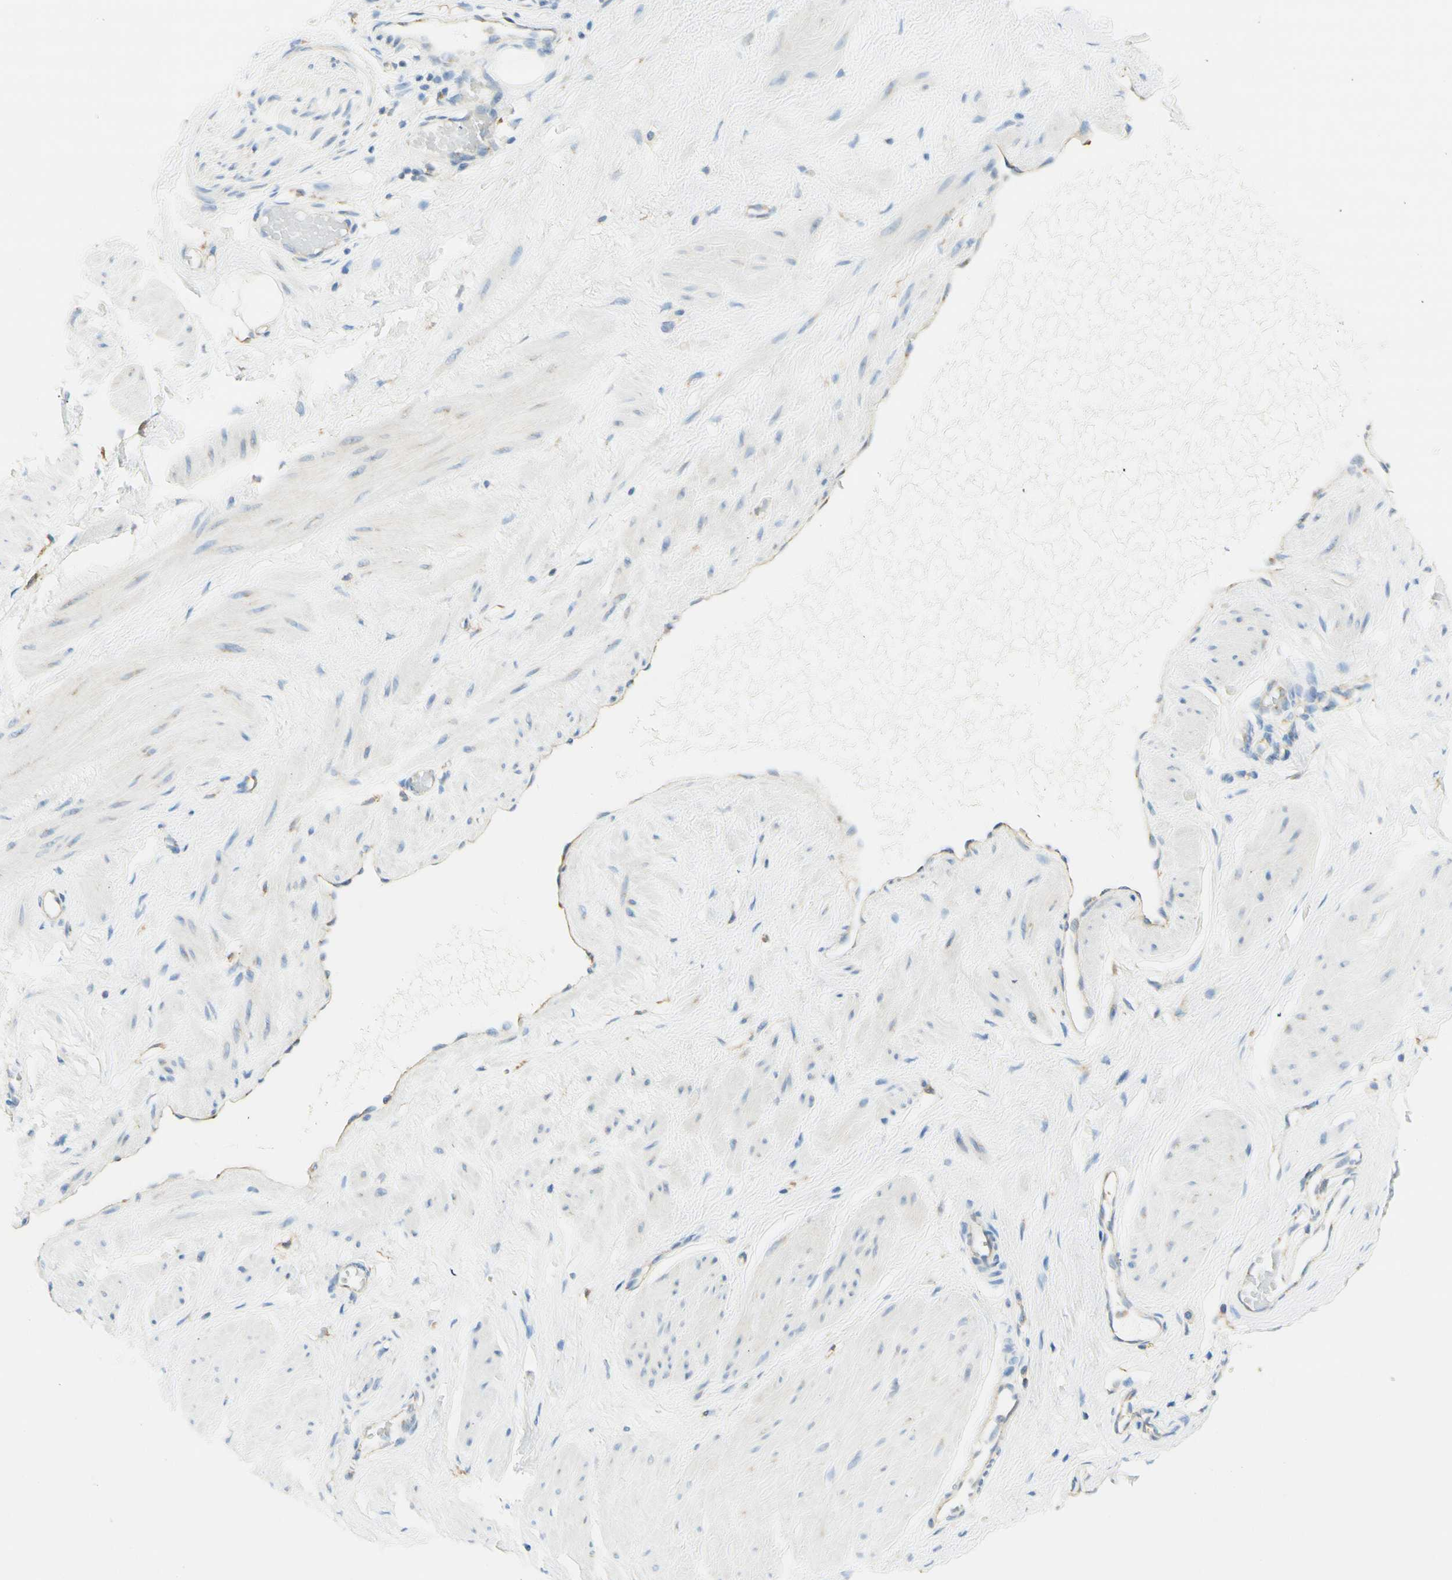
{"staining": {"intensity": "negative", "quantity": "none", "location": "none"}, "tissue": "adipose tissue", "cell_type": "Adipocytes", "image_type": "normal", "snomed": [{"axis": "morphology", "description": "Normal tissue, NOS"}, {"axis": "topography", "description": "Soft tissue"}, {"axis": "topography", "description": "Vascular tissue"}], "caption": "This is an IHC photomicrograph of benign human adipose tissue. There is no staining in adipocytes.", "gene": "CLTC", "patient": {"sex": "female", "age": 35}}